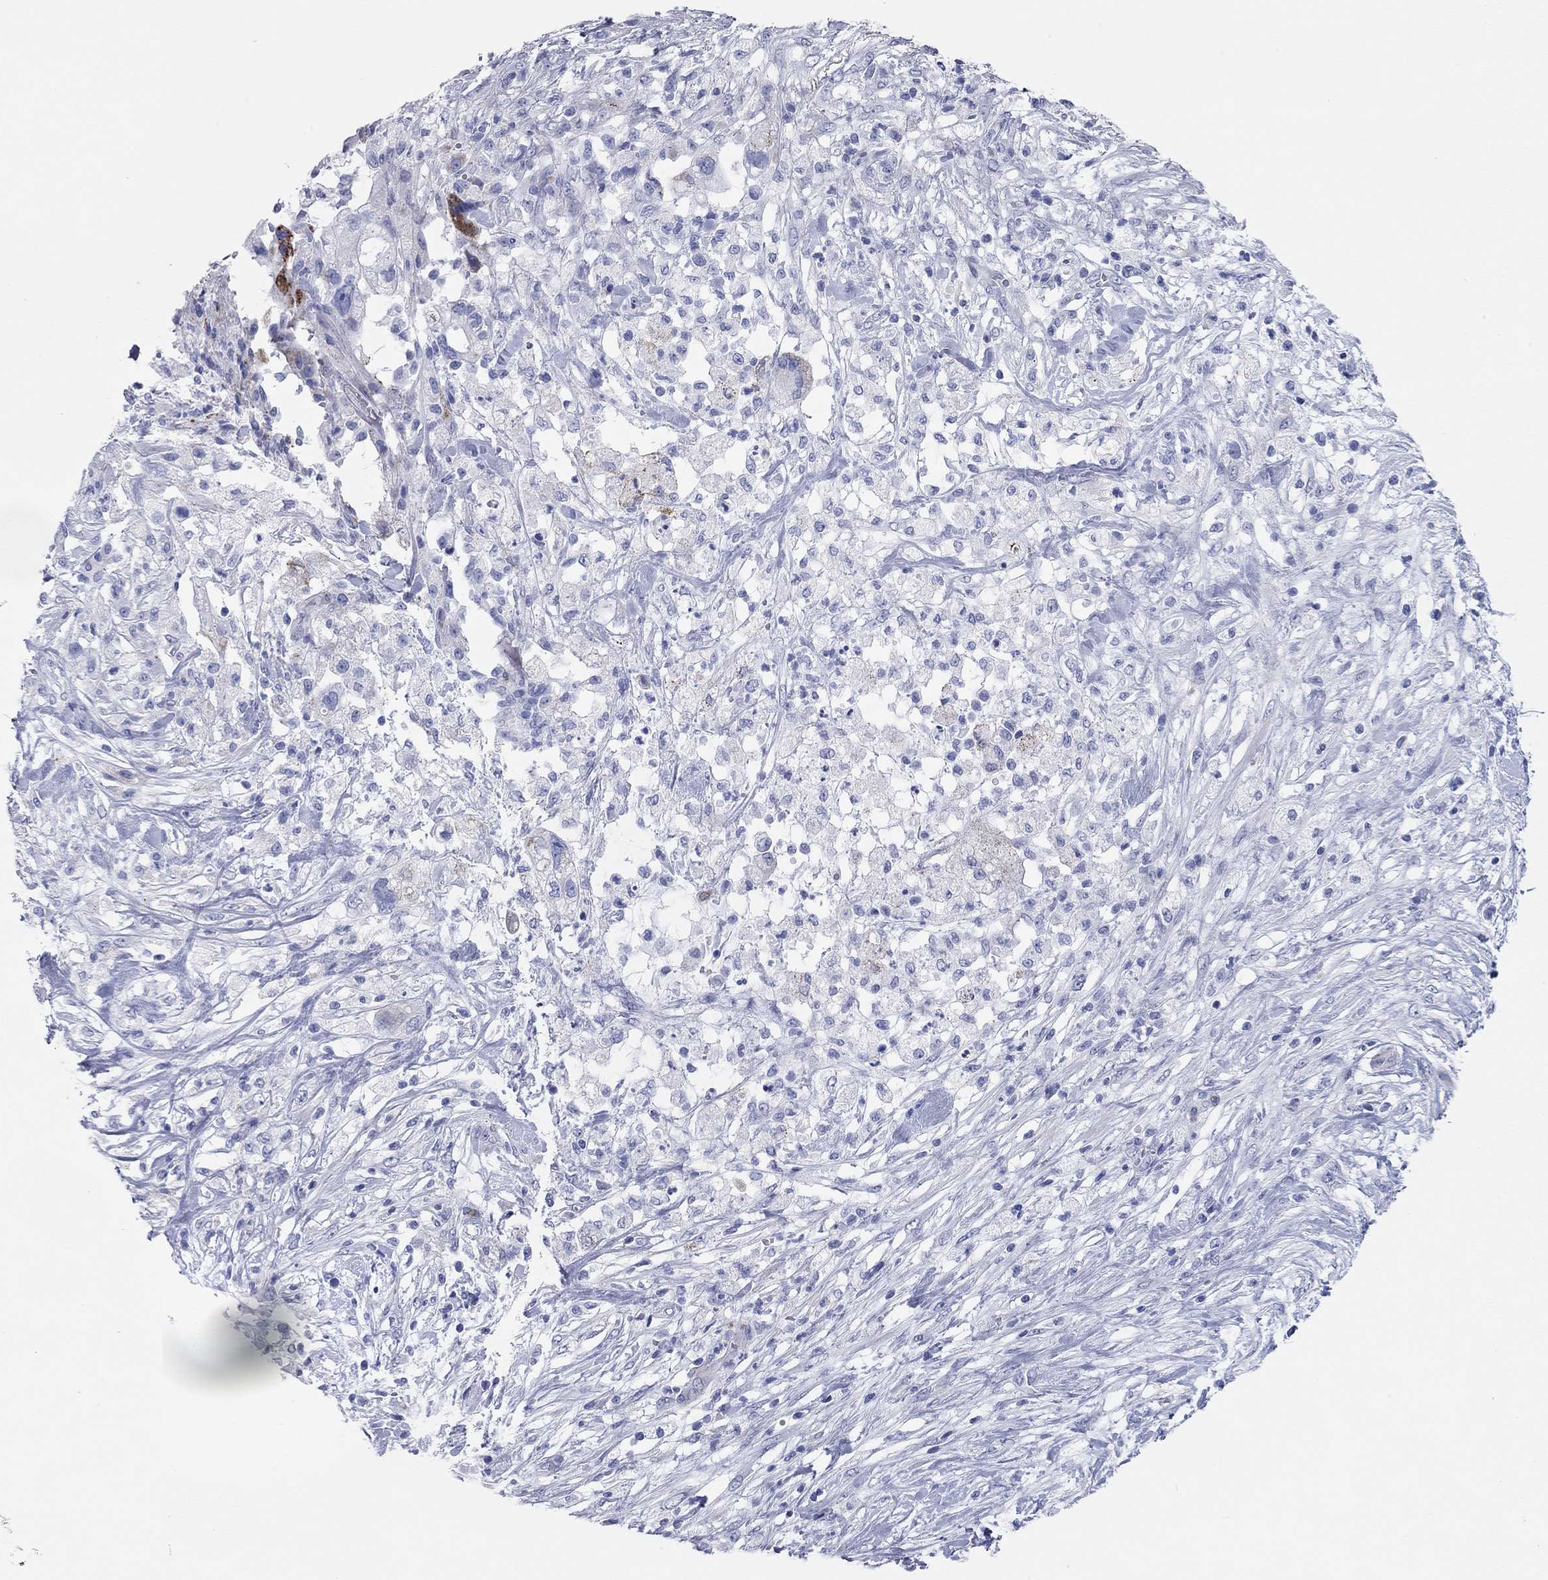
{"staining": {"intensity": "negative", "quantity": "none", "location": "none"}, "tissue": "pancreatic cancer", "cell_type": "Tumor cells", "image_type": "cancer", "snomed": [{"axis": "morphology", "description": "Adenocarcinoma, NOS"}, {"axis": "topography", "description": "Pancreas"}], "caption": "The IHC histopathology image has no significant expression in tumor cells of pancreatic adenocarcinoma tissue. The staining was performed using DAB (3,3'-diaminobenzidine) to visualize the protein expression in brown, while the nuclei were stained in blue with hematoxylin (Magnification: 20x).", "gene": "CHI3L2", "patient": {"sex": "female", "age": 72}}